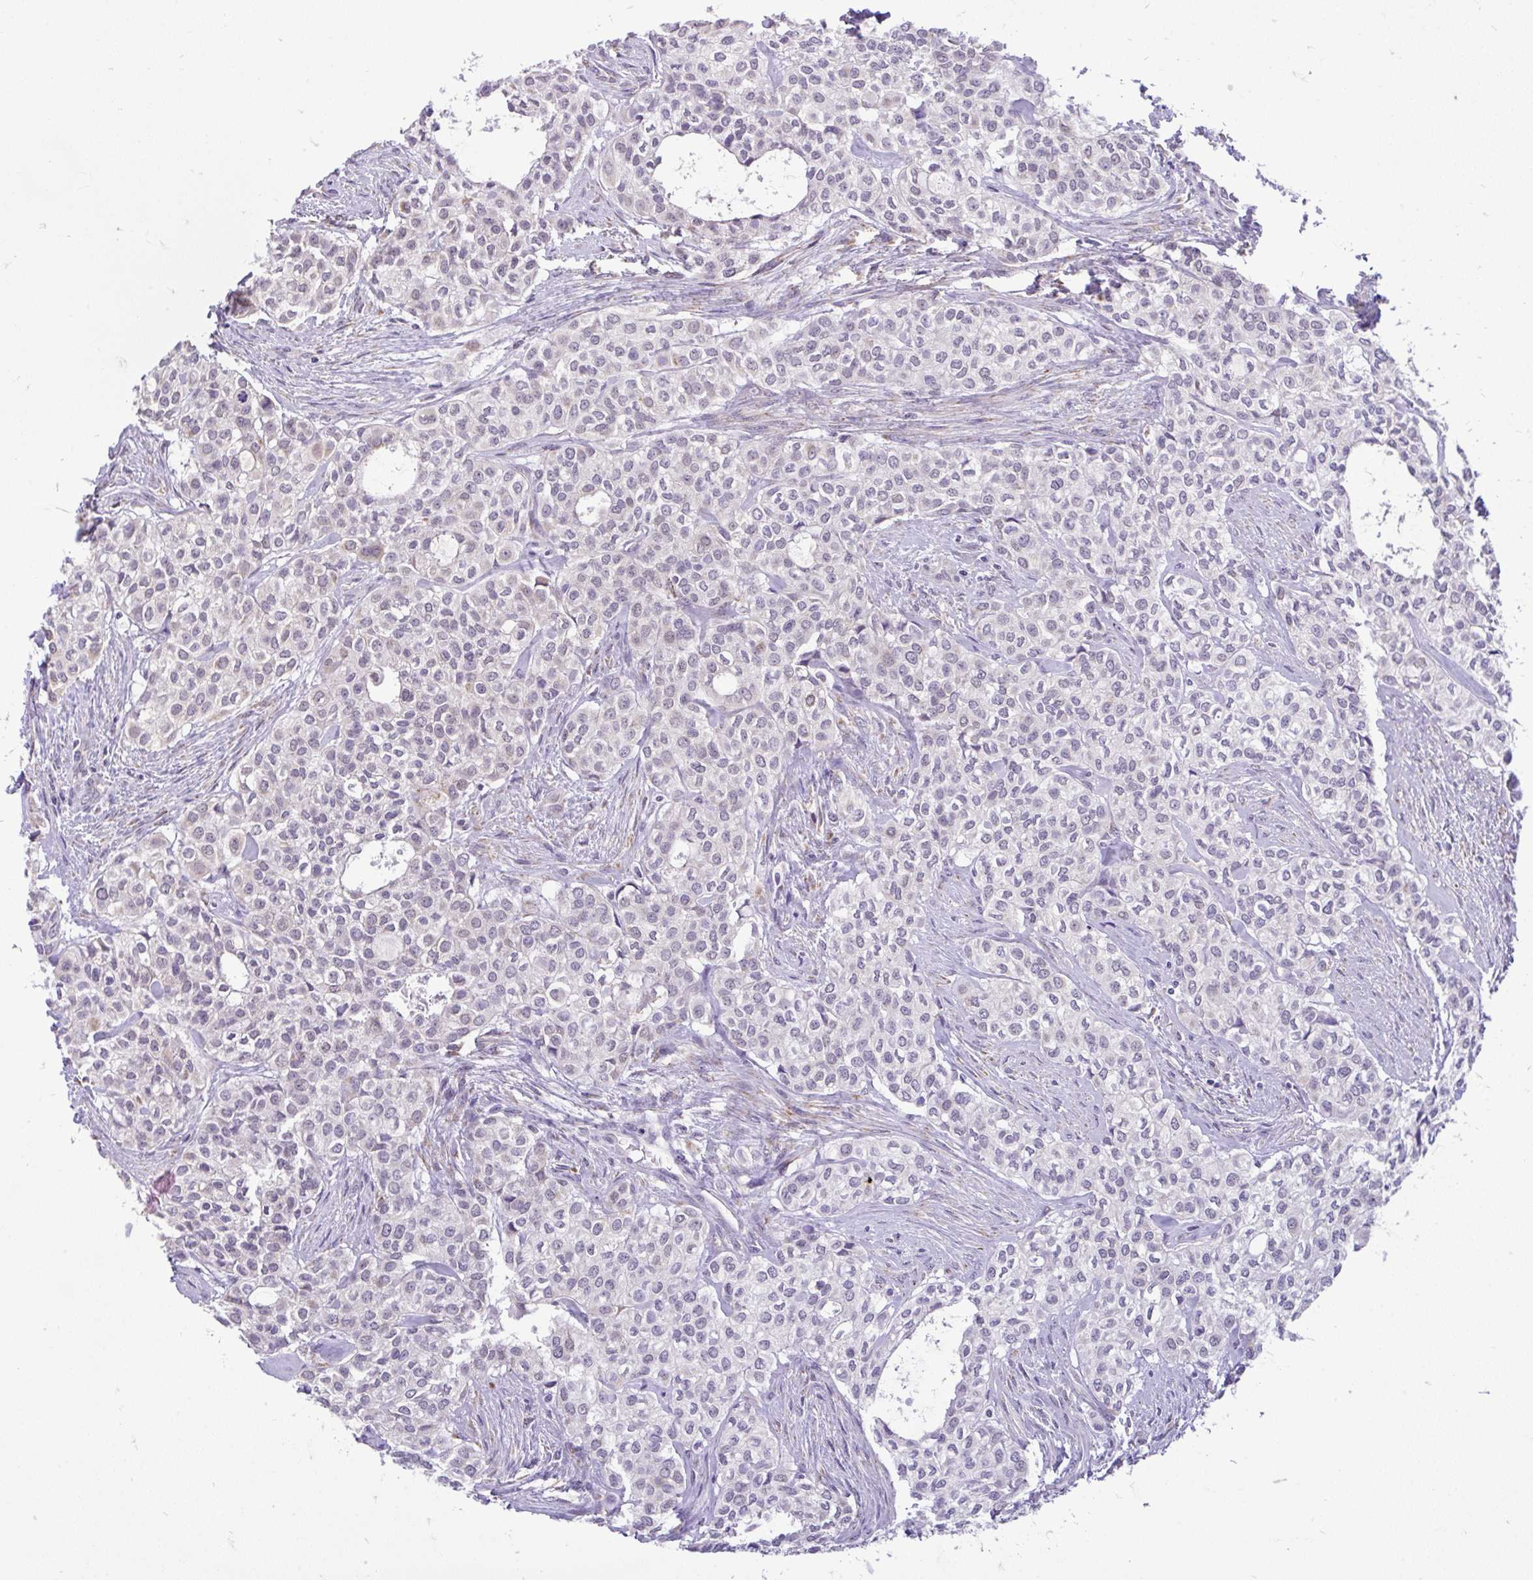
{"staining": {"intensity": "weak", "quantity": "<25%", "location": "cytoplasmic/membranous"}, "tissue": "head and neck cancer", "cell_type": "Tumor cells", "image_type": "cancer", "snomed": [{"axis": "morphology", "description": "Adenocarcinoma, NOS"}, {"axis": "topography", "description": "Head-Neck"}], "caption": "There is no significant expression in tumor cells of head and neck cancer (adenocarcinoma).", "gene": "PYCR2", "patient": {"sex": "male", "age": 81}}